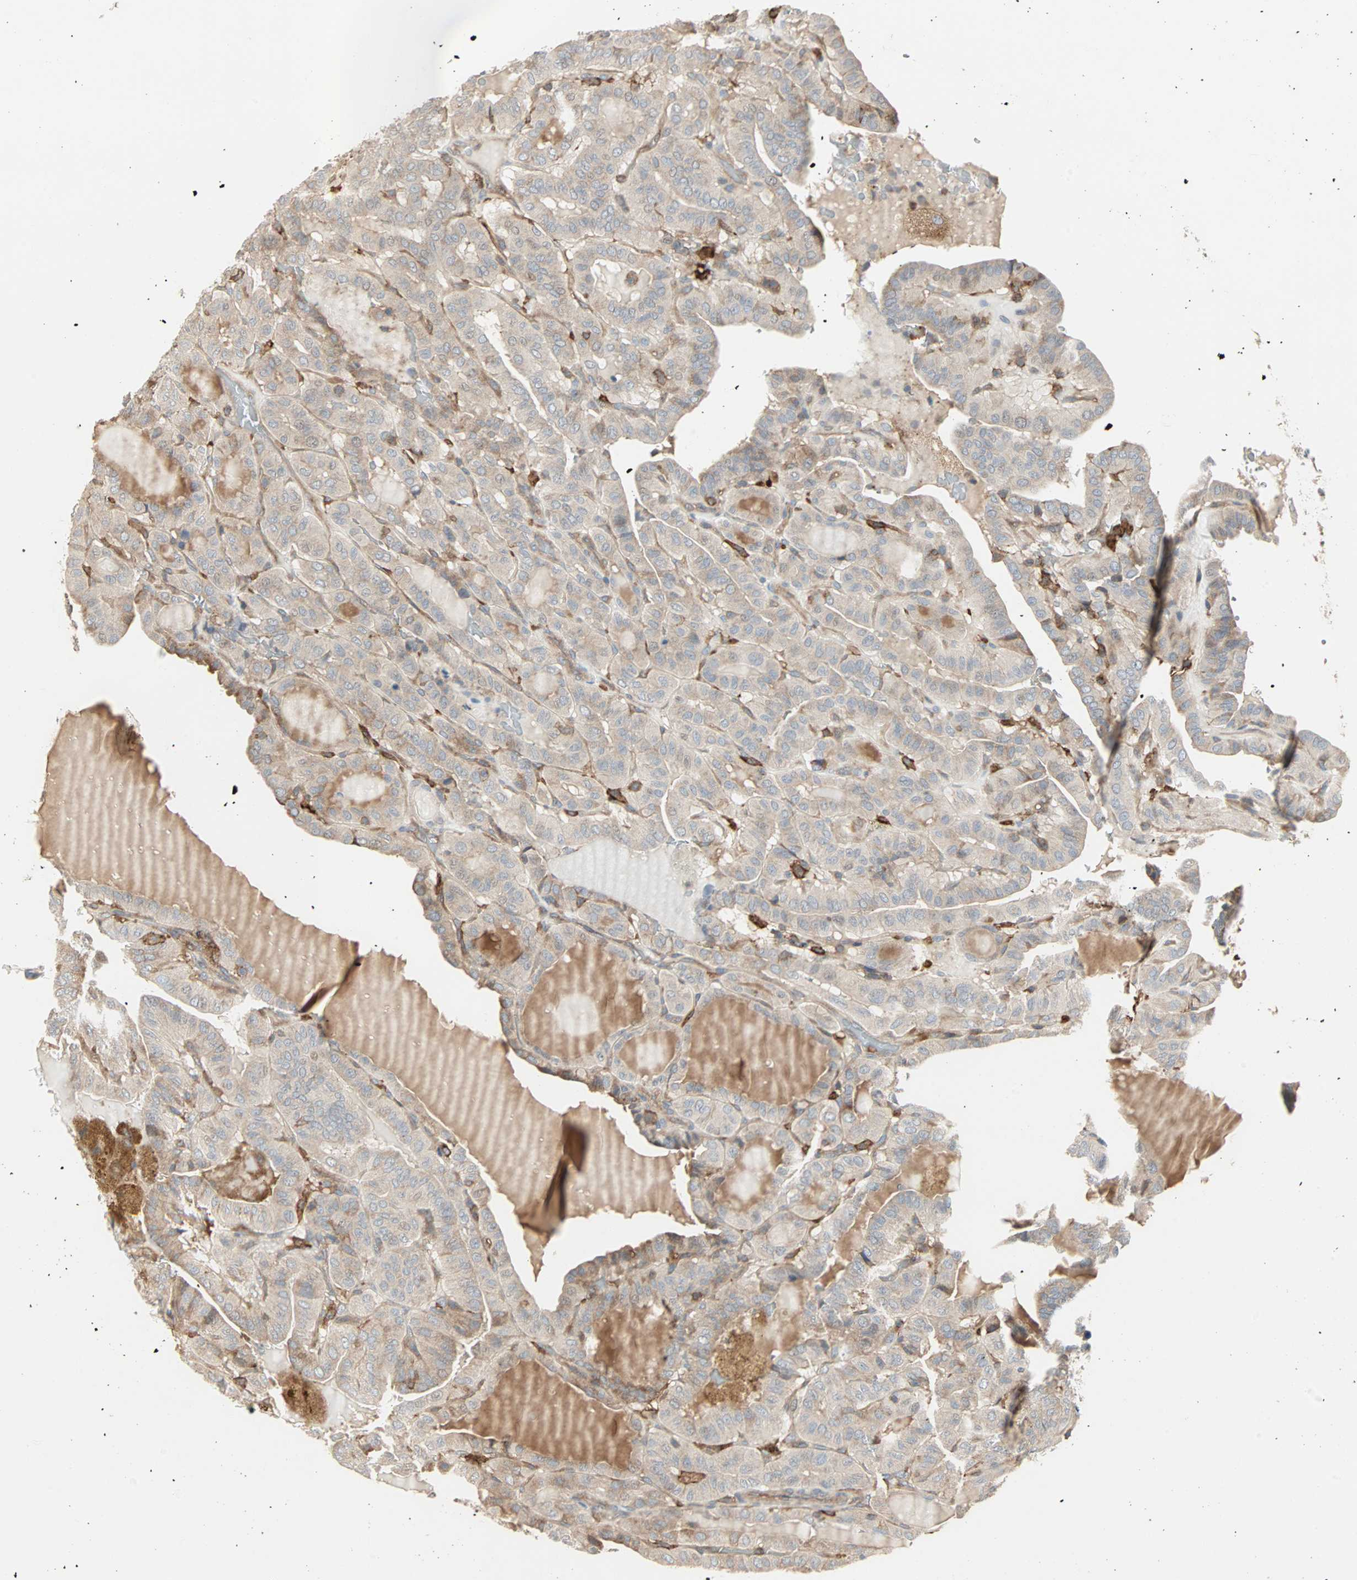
{"staining": {"intensity": "weak", "quantity": "25%-75%", "location": "cytoplasmic/membranous"}, "tissue": "thyroid cancer", "cell_type": "Tumor cells", "image_type": "cancer", "snomed": [{"axis": "morphology", "description": "Papillary adenocarcinoma, NOS"}, {"axis": "topography", "description": "Thyroid gland"}], "caption": "Thyroid cancer stained with a brown dye displays weak cytoplasmic/membranous positive positivity in approximately 25%-75% of tumor cells.", "gene": "GNAI2", "patient": {"sex": "male", "age": 77}}